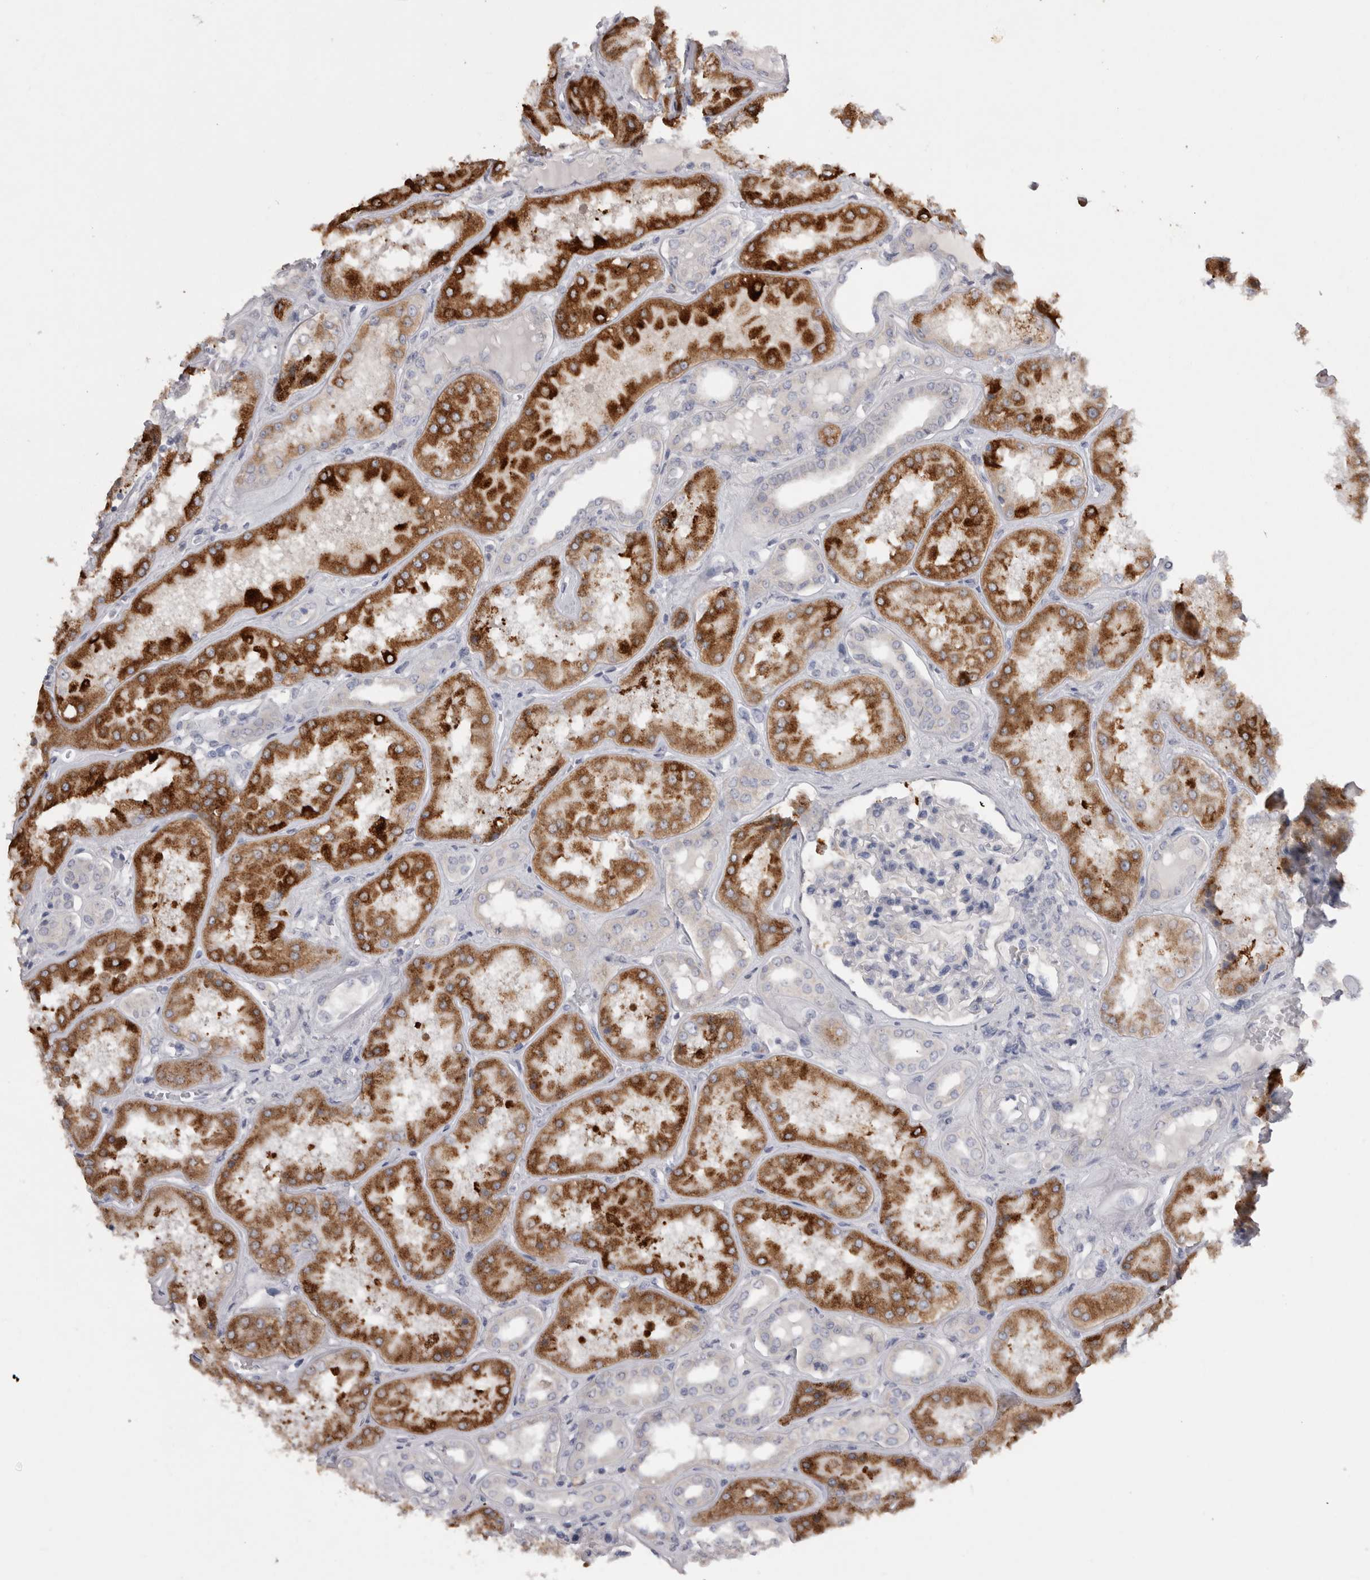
{"staining": {"intensity": "negative", "quantity": "none", "location": "none"}, "tissue": "kidney", "cell_type": "Cells in glomeruli", "image_type": "normal", "snomed": [{"axis": "morphology", "description": "Normal tissue, NOS"}, {"axis": "topography", "description": "Kidney"}], "caption": "Cells in glomeruli show no significant expression in unremarkable kidney. (Brightfield microscopy of DAB (3,3'-diaminobenzidine) immunohistochemistry (IHC) at high magnification).", "gene": "LRRC40", "patient": {"sex": "female", "age": 56}}